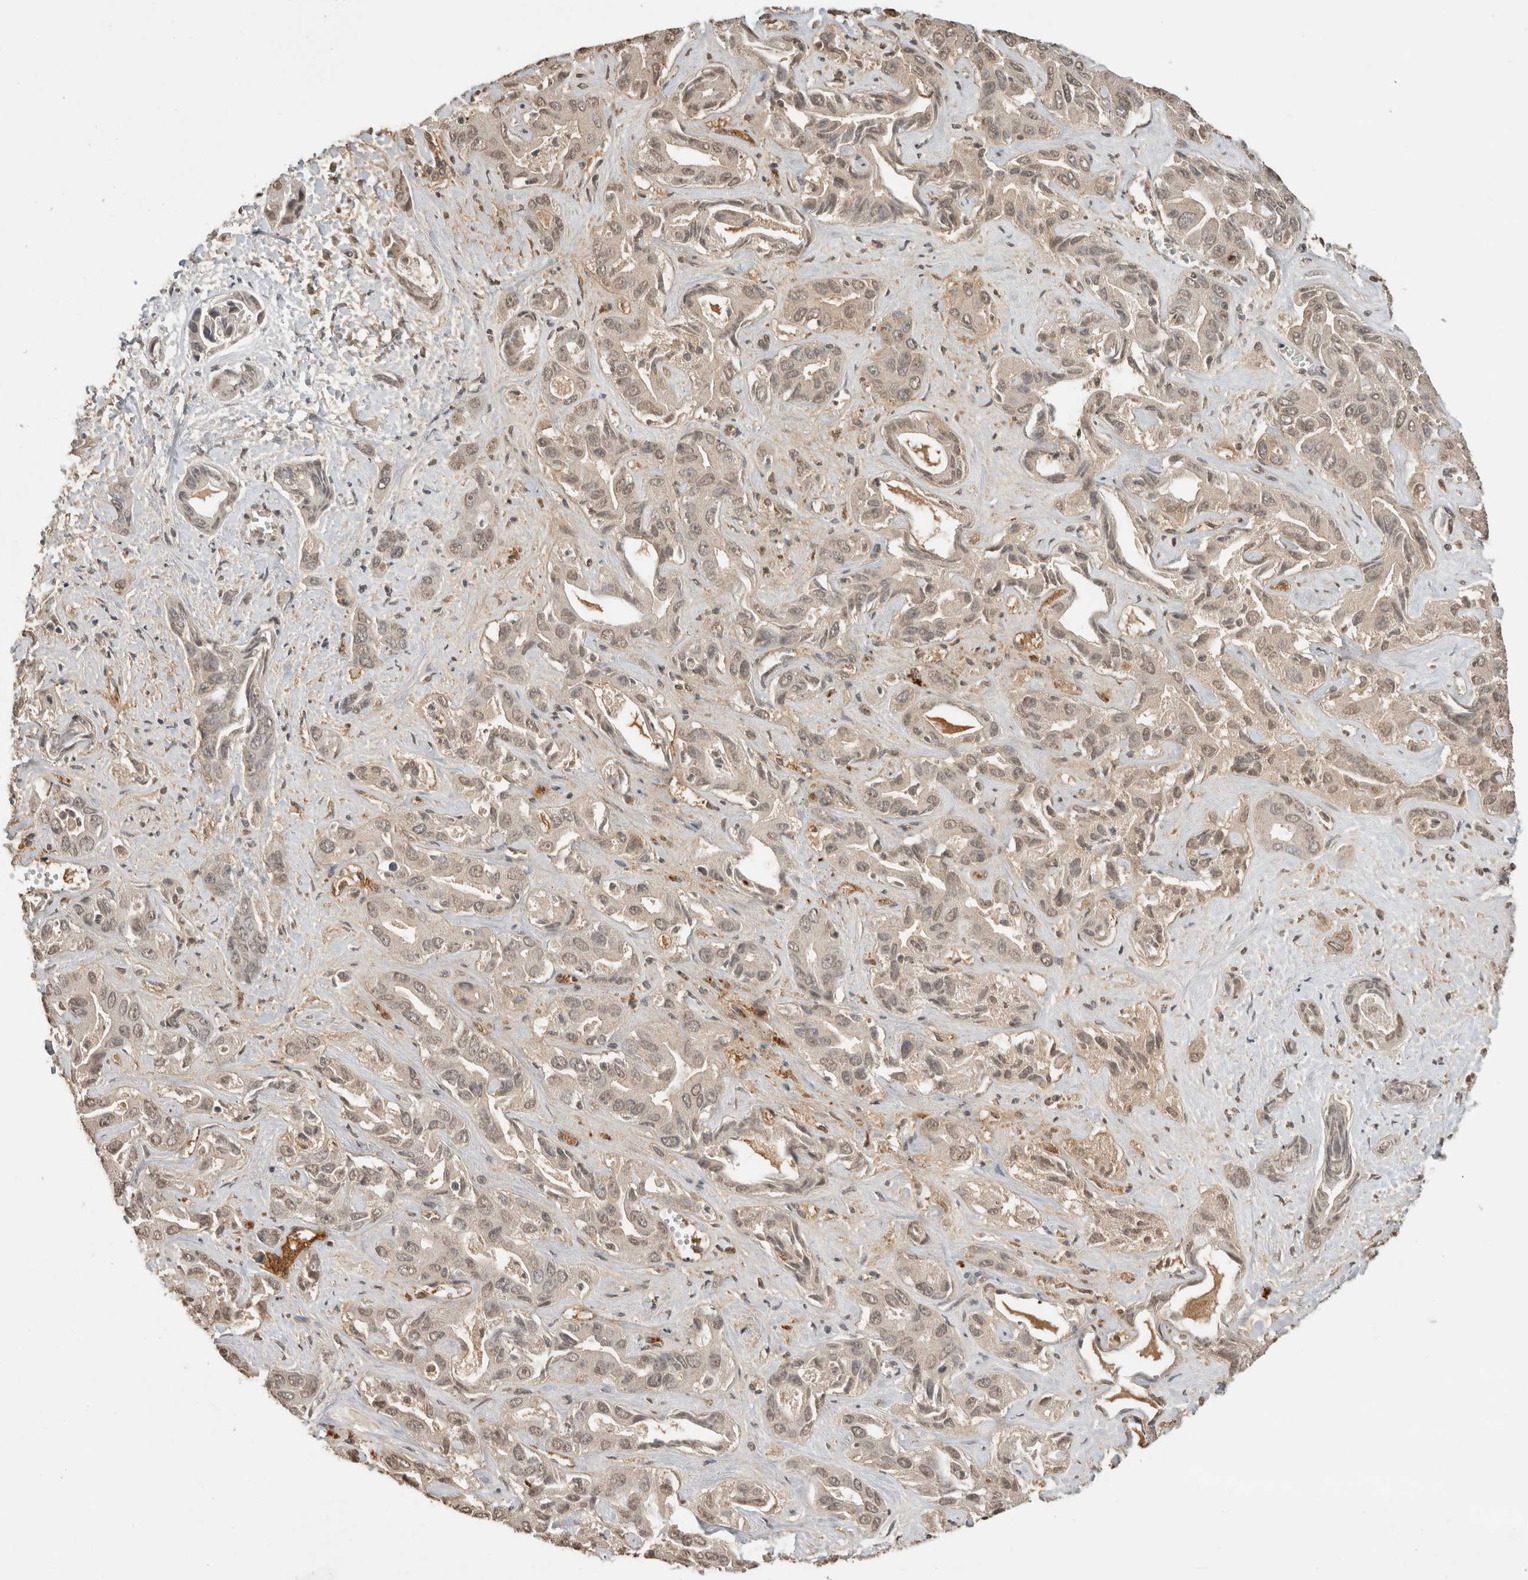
{"staining": {"intensity": "weak", "quantity": "<25%", "location": "cytoplasmic/membranous,nuclear"}, "tissue": "liver cancer", "cell_type": "Tumor cells", "image_type": "cancer", "snomed": [{"axis": "morphology", "description": "Cholangiocarcinoma"}, {"axis": "topography", "description": "Liver"}], "caption": "Histopathology image shows no protein positivity in tumor cells of cholangiocarcinoma (liver) tissue.", "gene": "FAM3A", "patient": {"sex": "female", "age": 52}}